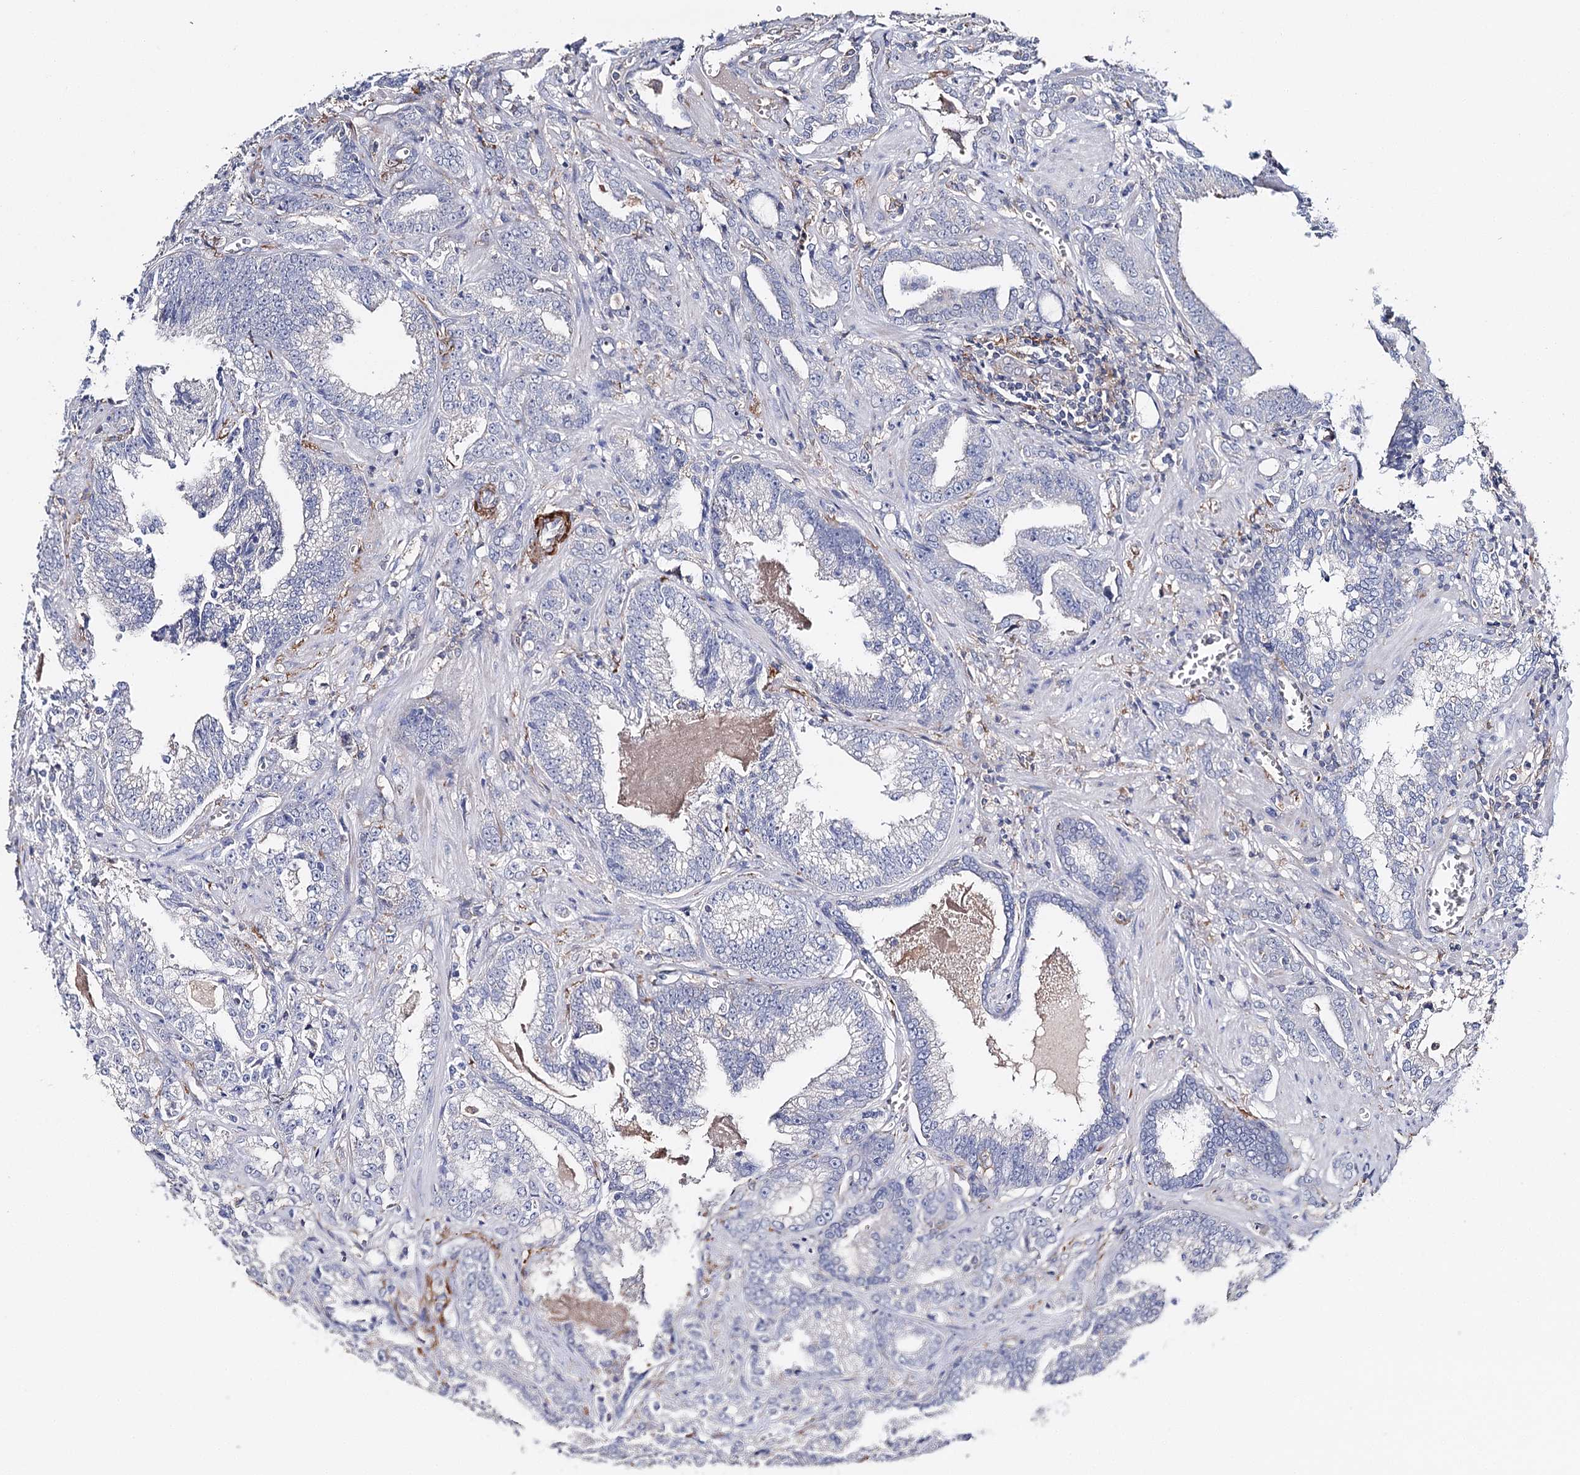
{"staining": {"intensity": "negative", "quantity": "none", "location": "none"}, "tissue": "prostate cancer", "cell_type": "Tumor cells", "image_type": "cancer", "snomed": [{"axis": "morphology", "description": "Adenocarcinoma, High grade"}, {"axis": "topography", "description": "Prostate and seminal vesicle, NOS"}], "caption": "DAB immunohistochemical staining of human prostate adenocarcinoma (high-grade) demonstrates no significant staining in tumor cells.", "gene": "EPYC", "patient": {"sex": "male", "age": 67}}